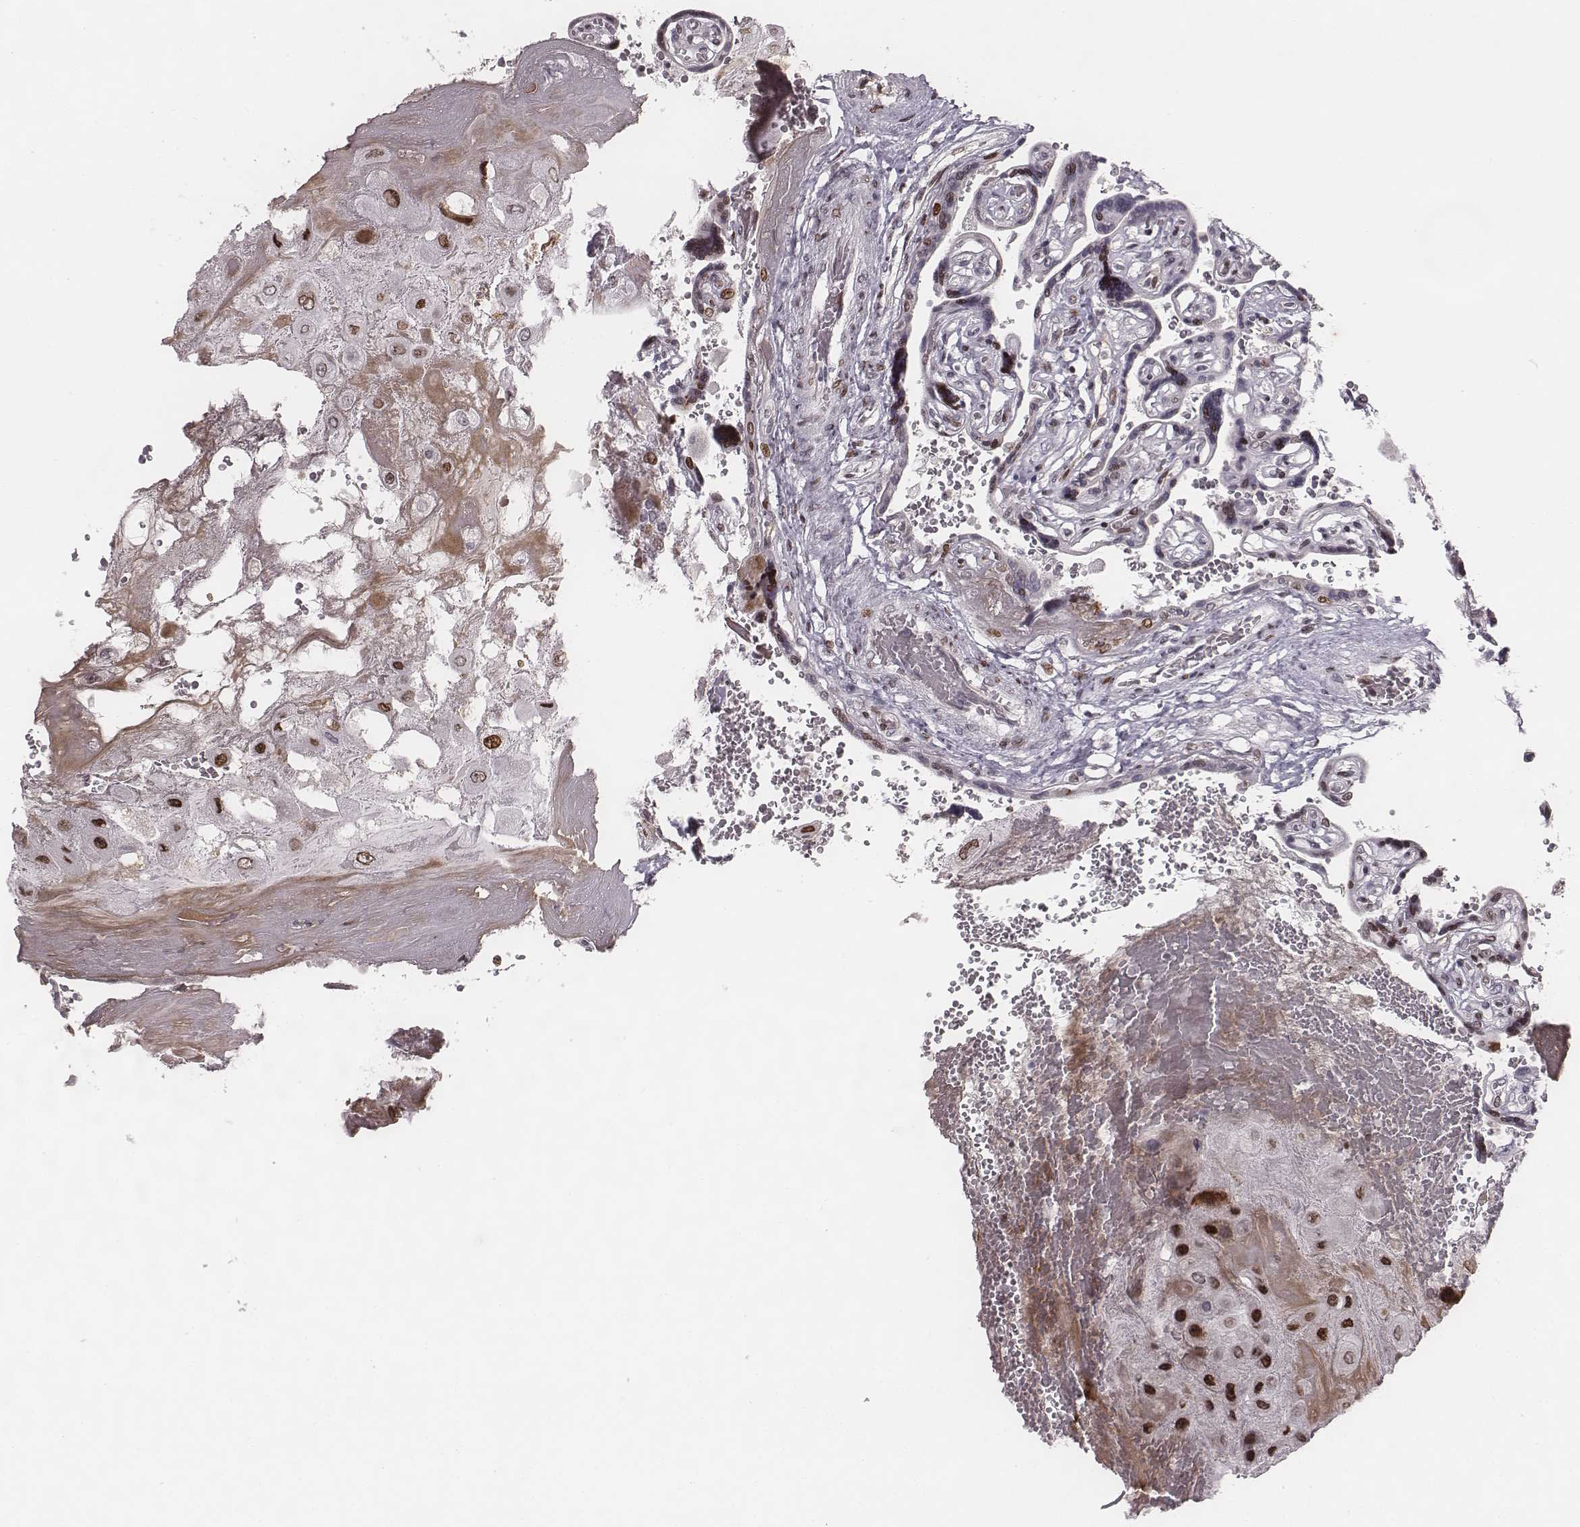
{"staining": {"intensity": "moderate", "quantity": "<25%", "location": "nuclear"}, "tissue": "placenta", "cell_type": "Trophoblastic cells", "image_type": "normal", "snomed": [{"axis": "morphology", "description": "Normal tissue, NOS"}, {"axis": "topography", "description": "Placenta"}], "caption": "Brown immunohistochemical staining in normal human placenta exhibits moderate nuclear positivity in approximately <25% of trophoblastic cells.", "gene": "NDC1", "patient": {"sex": "female", "age": 32}}